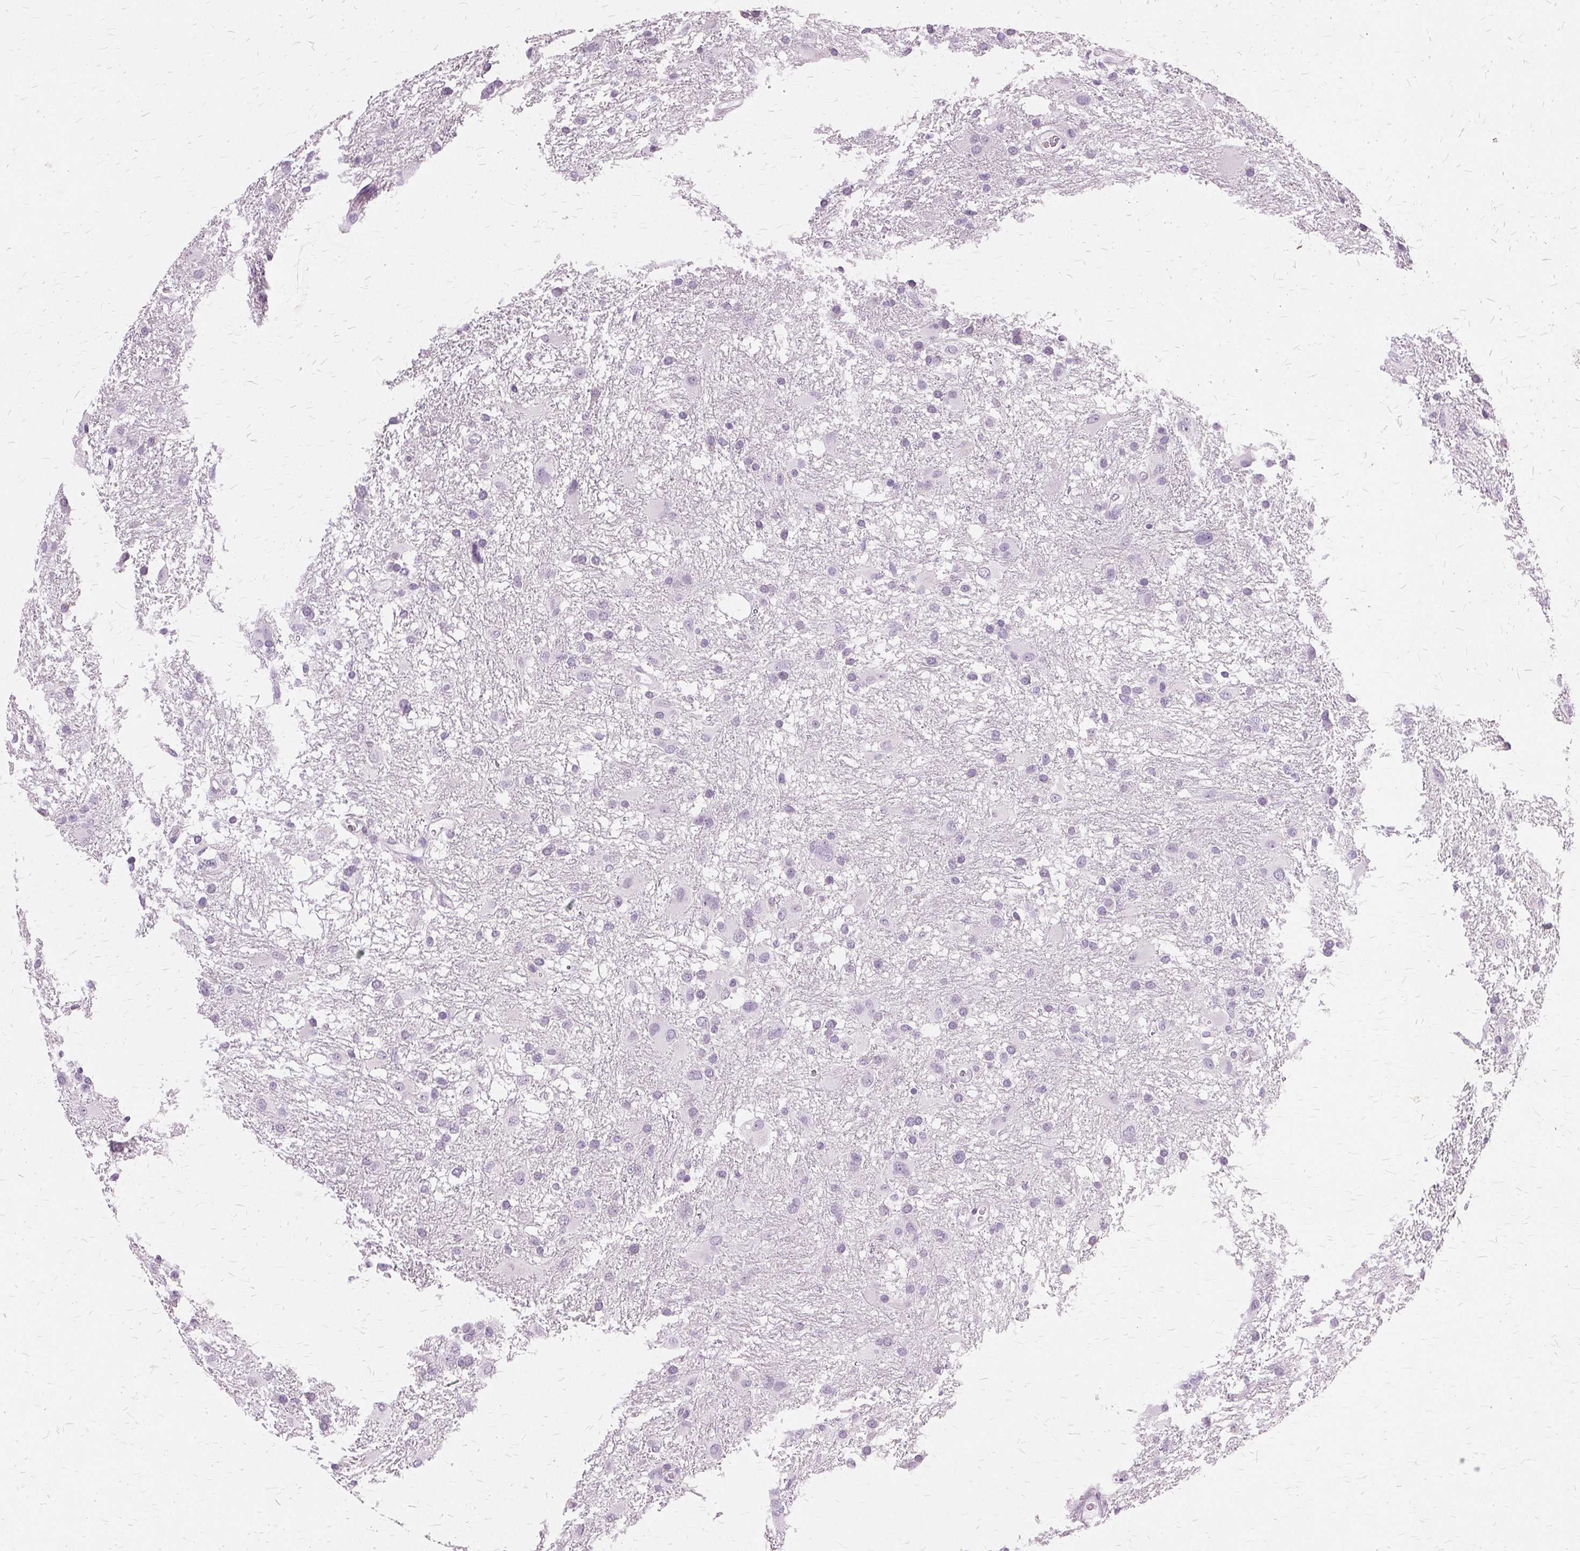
{"staining": {"intensity": "negative", "quantity": "none", "location": "none"}, "tissue": "glioma", "cell_type": "Tumor cells", "image_type": "cancer", "snomed": [{"axis": "morphology", "description": "Glioma, malignant, High grade"}, {"axis": "topography", "description": "Brain"}], "caption": "Photomicrograph shows no significant protein positivity in tumor cells of malignant high-grade glioma. The staining was performed using DAB to visualize the protein expression in brown, while the nuclei were stained in blue with hematoxylin (Magnification: 20x).", "gene": "SLC45A3", "patient": {"sex": "male", "age": 53}}